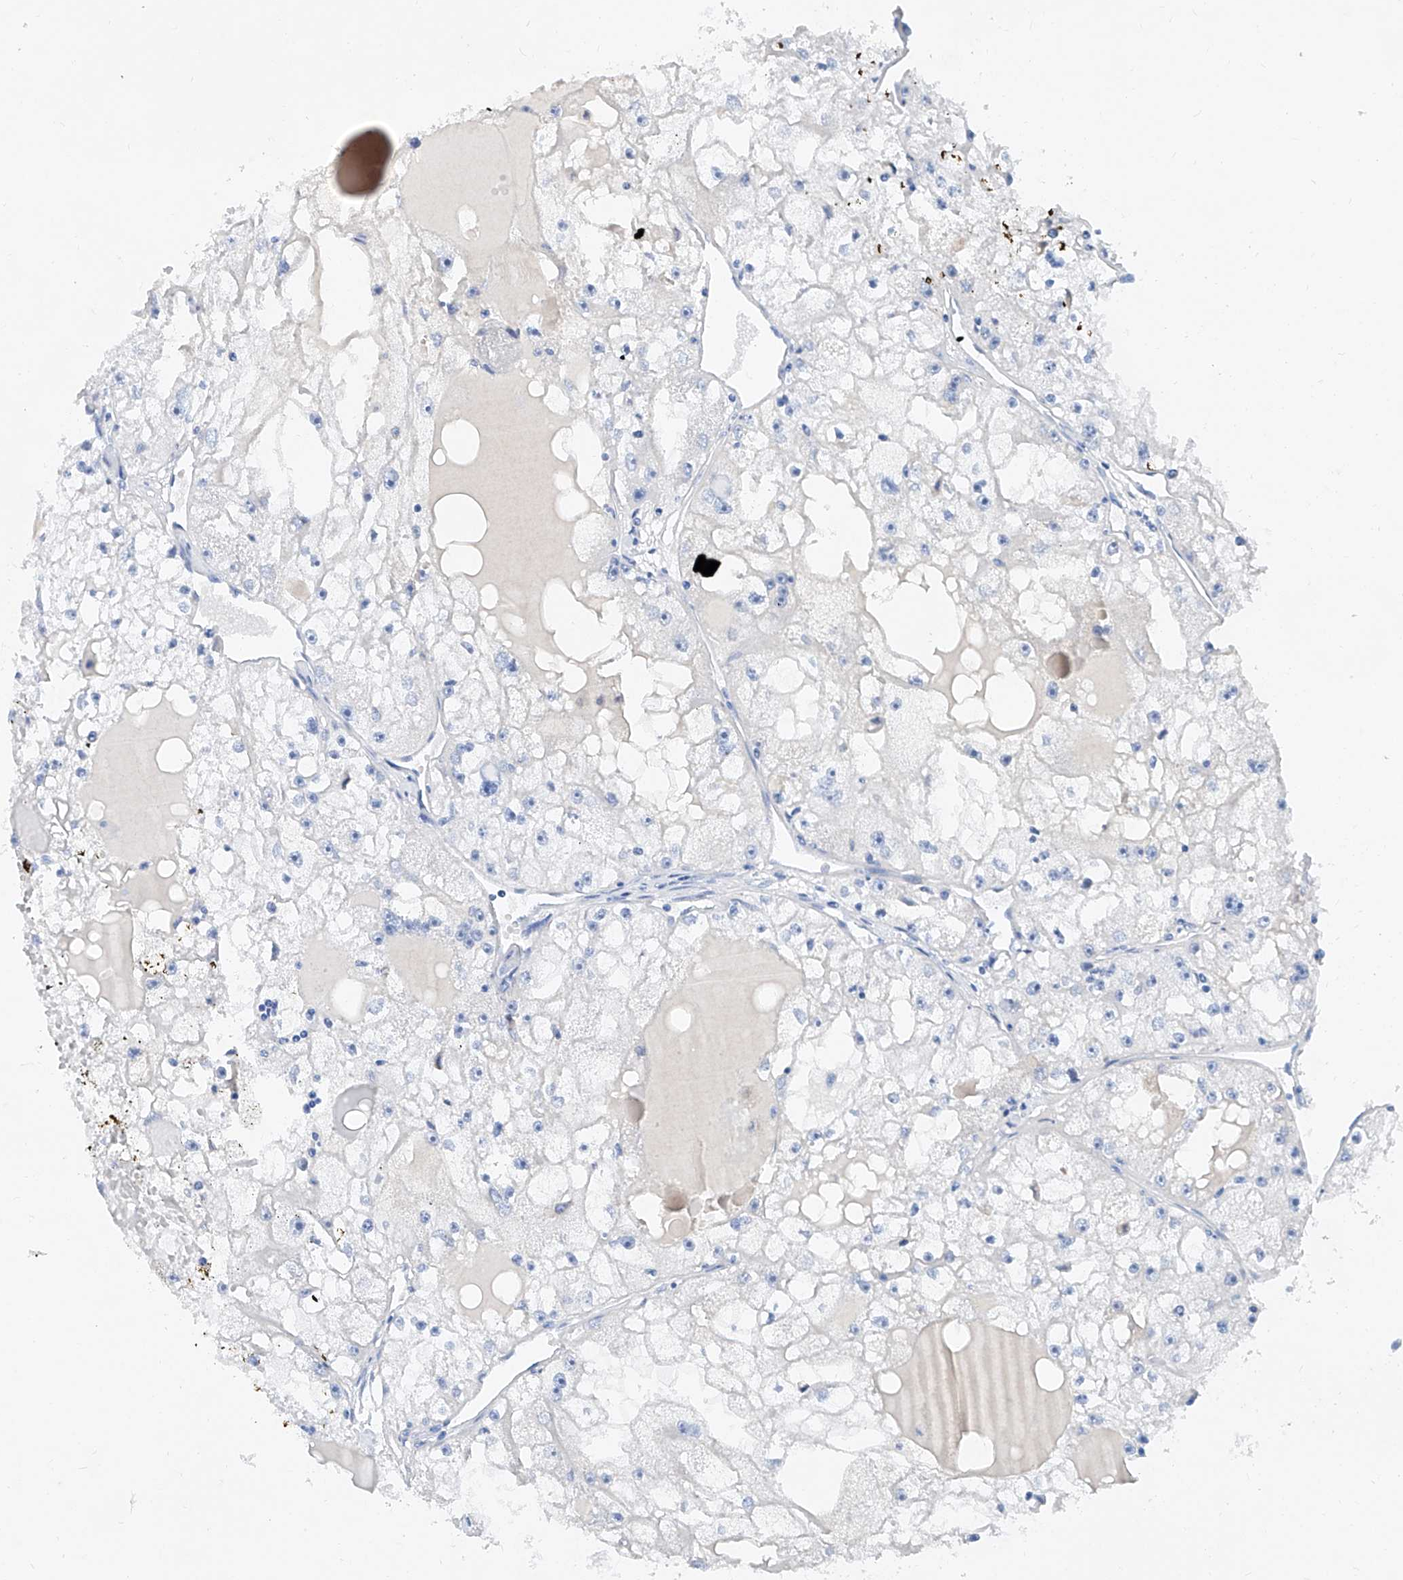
{"staining": {"intensity": "negative", "quantity": "none", "location": "none"}, "tissue": "renal cancer", "cell_type": "Tumor cells", "image_type": "cancer", "snomed": [{"axis": "morphology", "description": "Adenocarcinoma, NOS"}, {"axis": "topography", "description": "Kidney"}], "caption": "DAB immunohistochemical staining of human renal adenocarcinoma reveals no significant positivity in tumor cells.", "gene": "SLC25A29", "patient": {"sex": "male", "age": 56}}